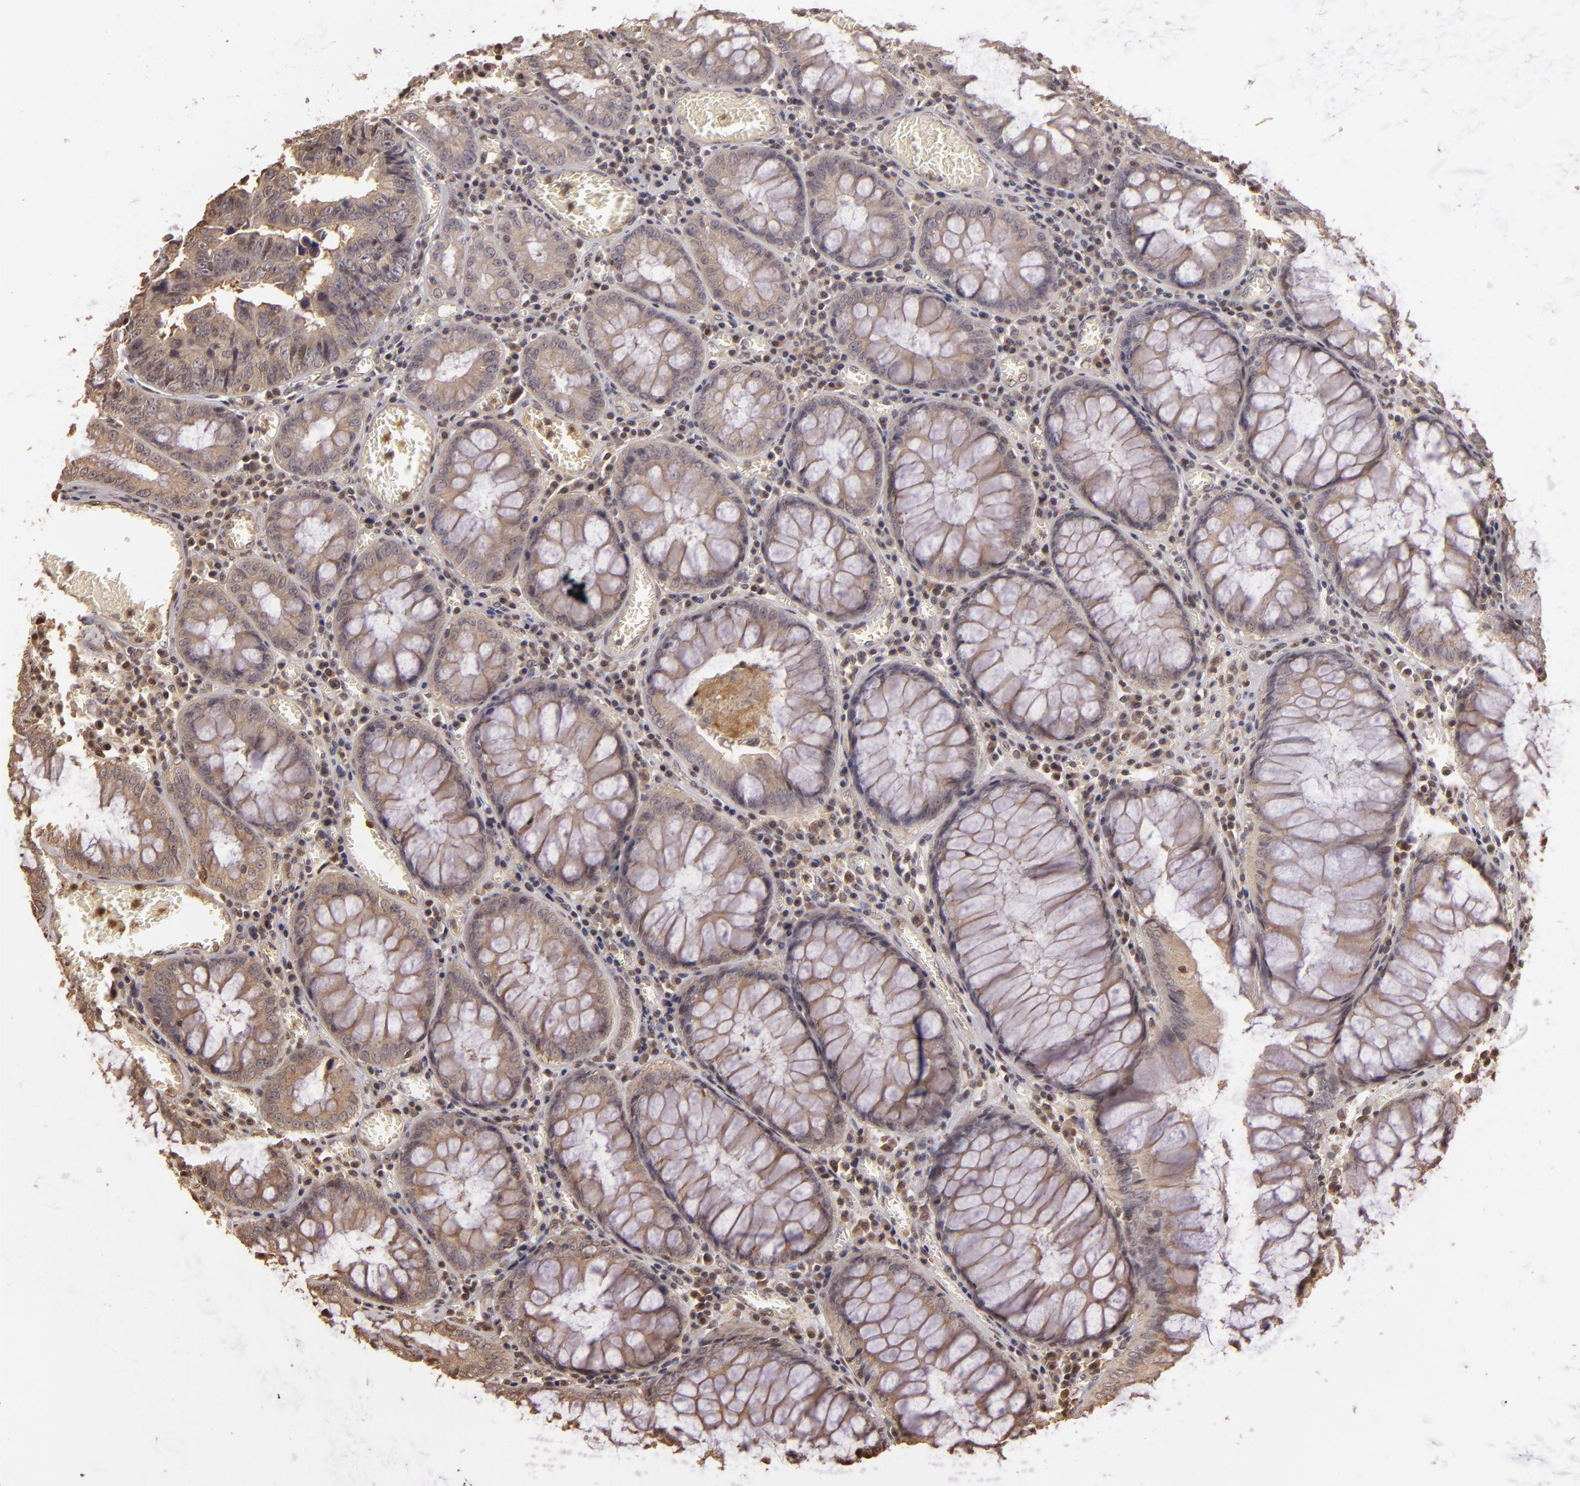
{"staining": {"intensity": "weak", "quantity": ">75%", "location": "cytoplasmic/membranous"}, "tissue": "colorectal cancer", "cell_type": "Tumor cells", "image_type": "cancer", "snomed": [{"axis": "morphology", "description": "Adenocarcinoma, NOS"}, {"axis": "topography", "description": "Rectum"}], "caption": "Adenocarcinoma (colorectal) was stained to show a protein in brown. There is low levels of weak cytoplasmic/membranous expression in about >75% of tumor cells. (DAB (3,3'-diaminobenzidine) = brown stain, brightfield microscopy at high magnification).", "gene": "ARPC2", "patient": {"sex": "female", "age": 98}}